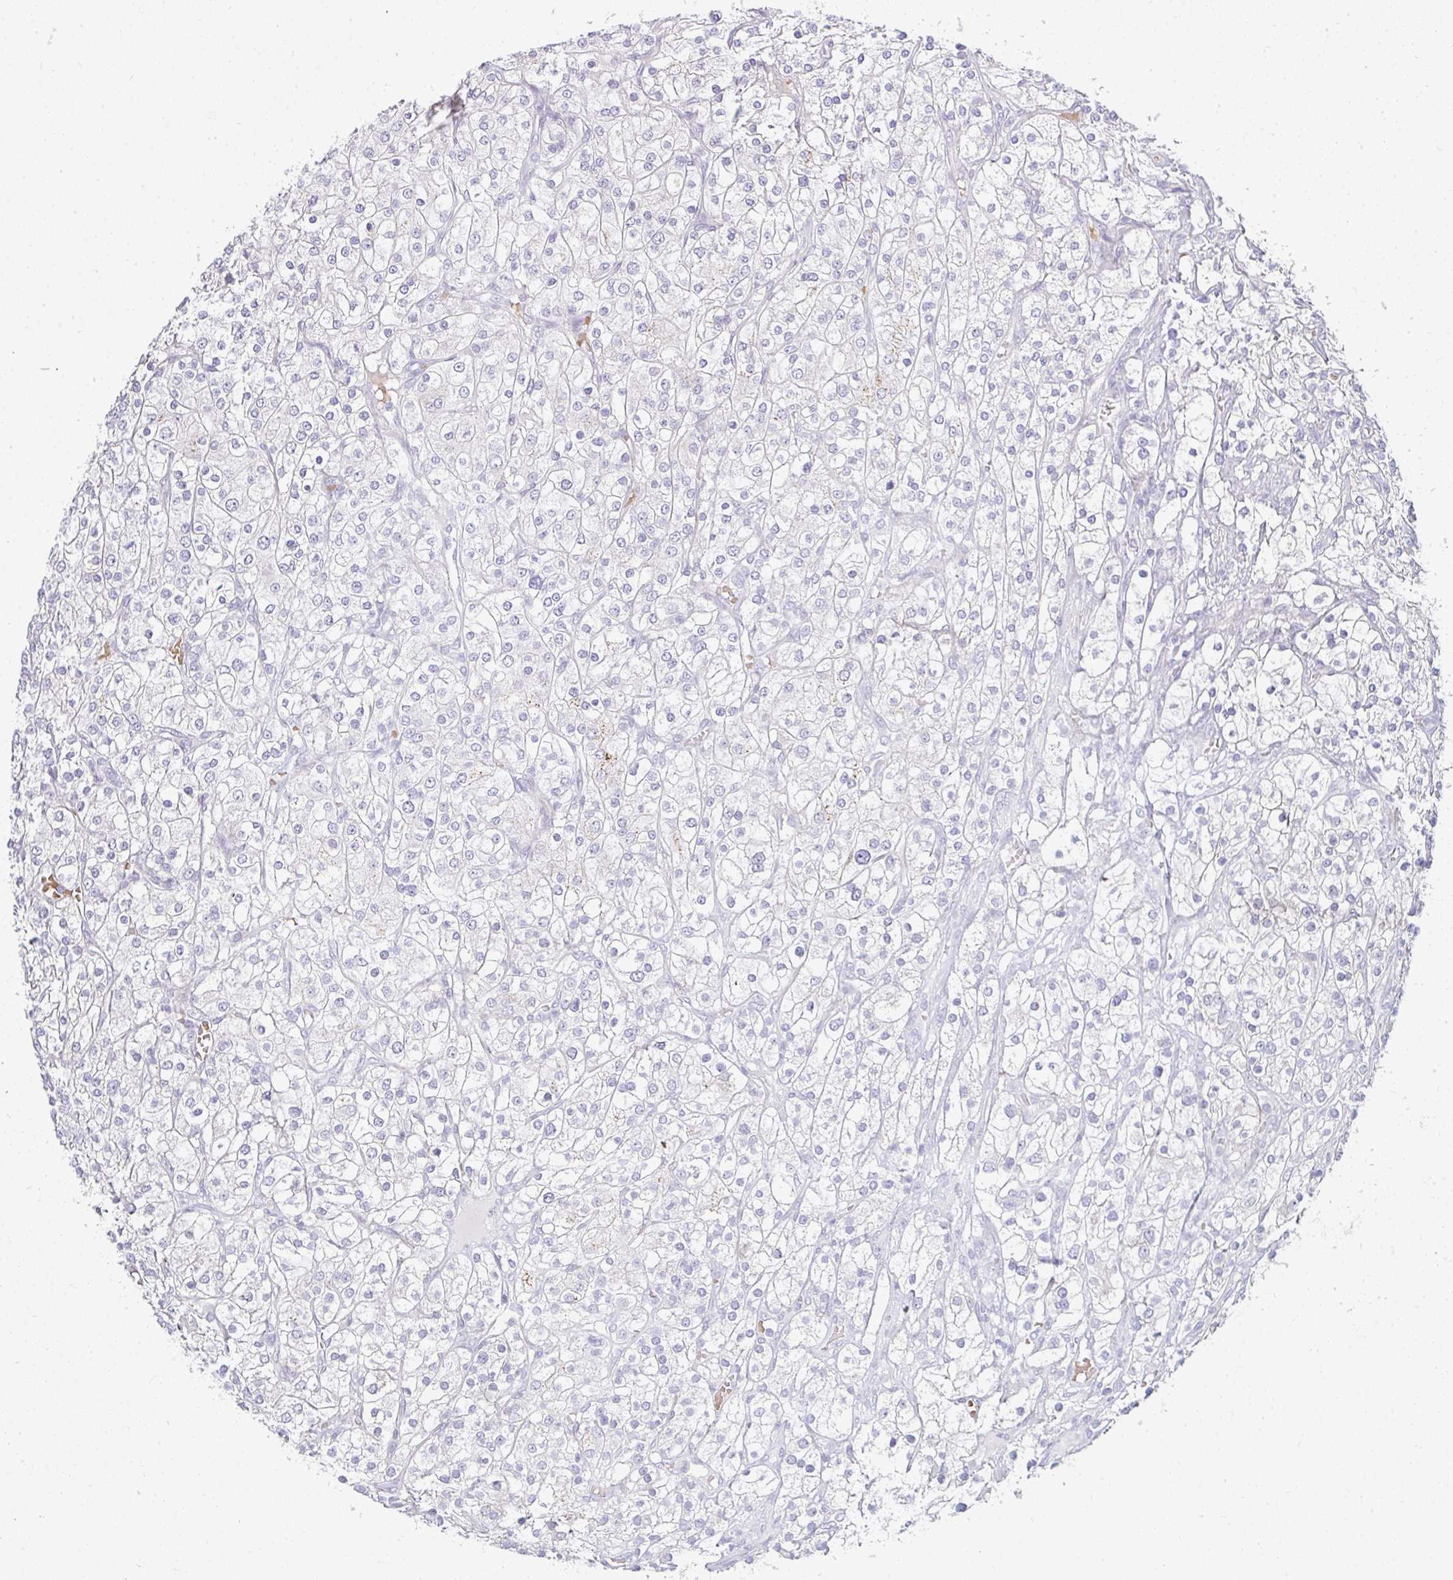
{"staining": {"intensity": "negative", "quantity": "none", "location": "none"}, "tissue": "renal cancer", "cell_type": "Tumor cells", "image_type": "cancer", "snomed": [{"axis": "morphology", "description": "Adenocarcinoma, NOS"}, {"axis": "topography", "description": "Kidney"}], "caption": "DAB immunohistochemical staining of human renal cancer shows no significant staining in tumor cells.", "gene": "SHB", "patient": {"sex": "male", "age": 80}}